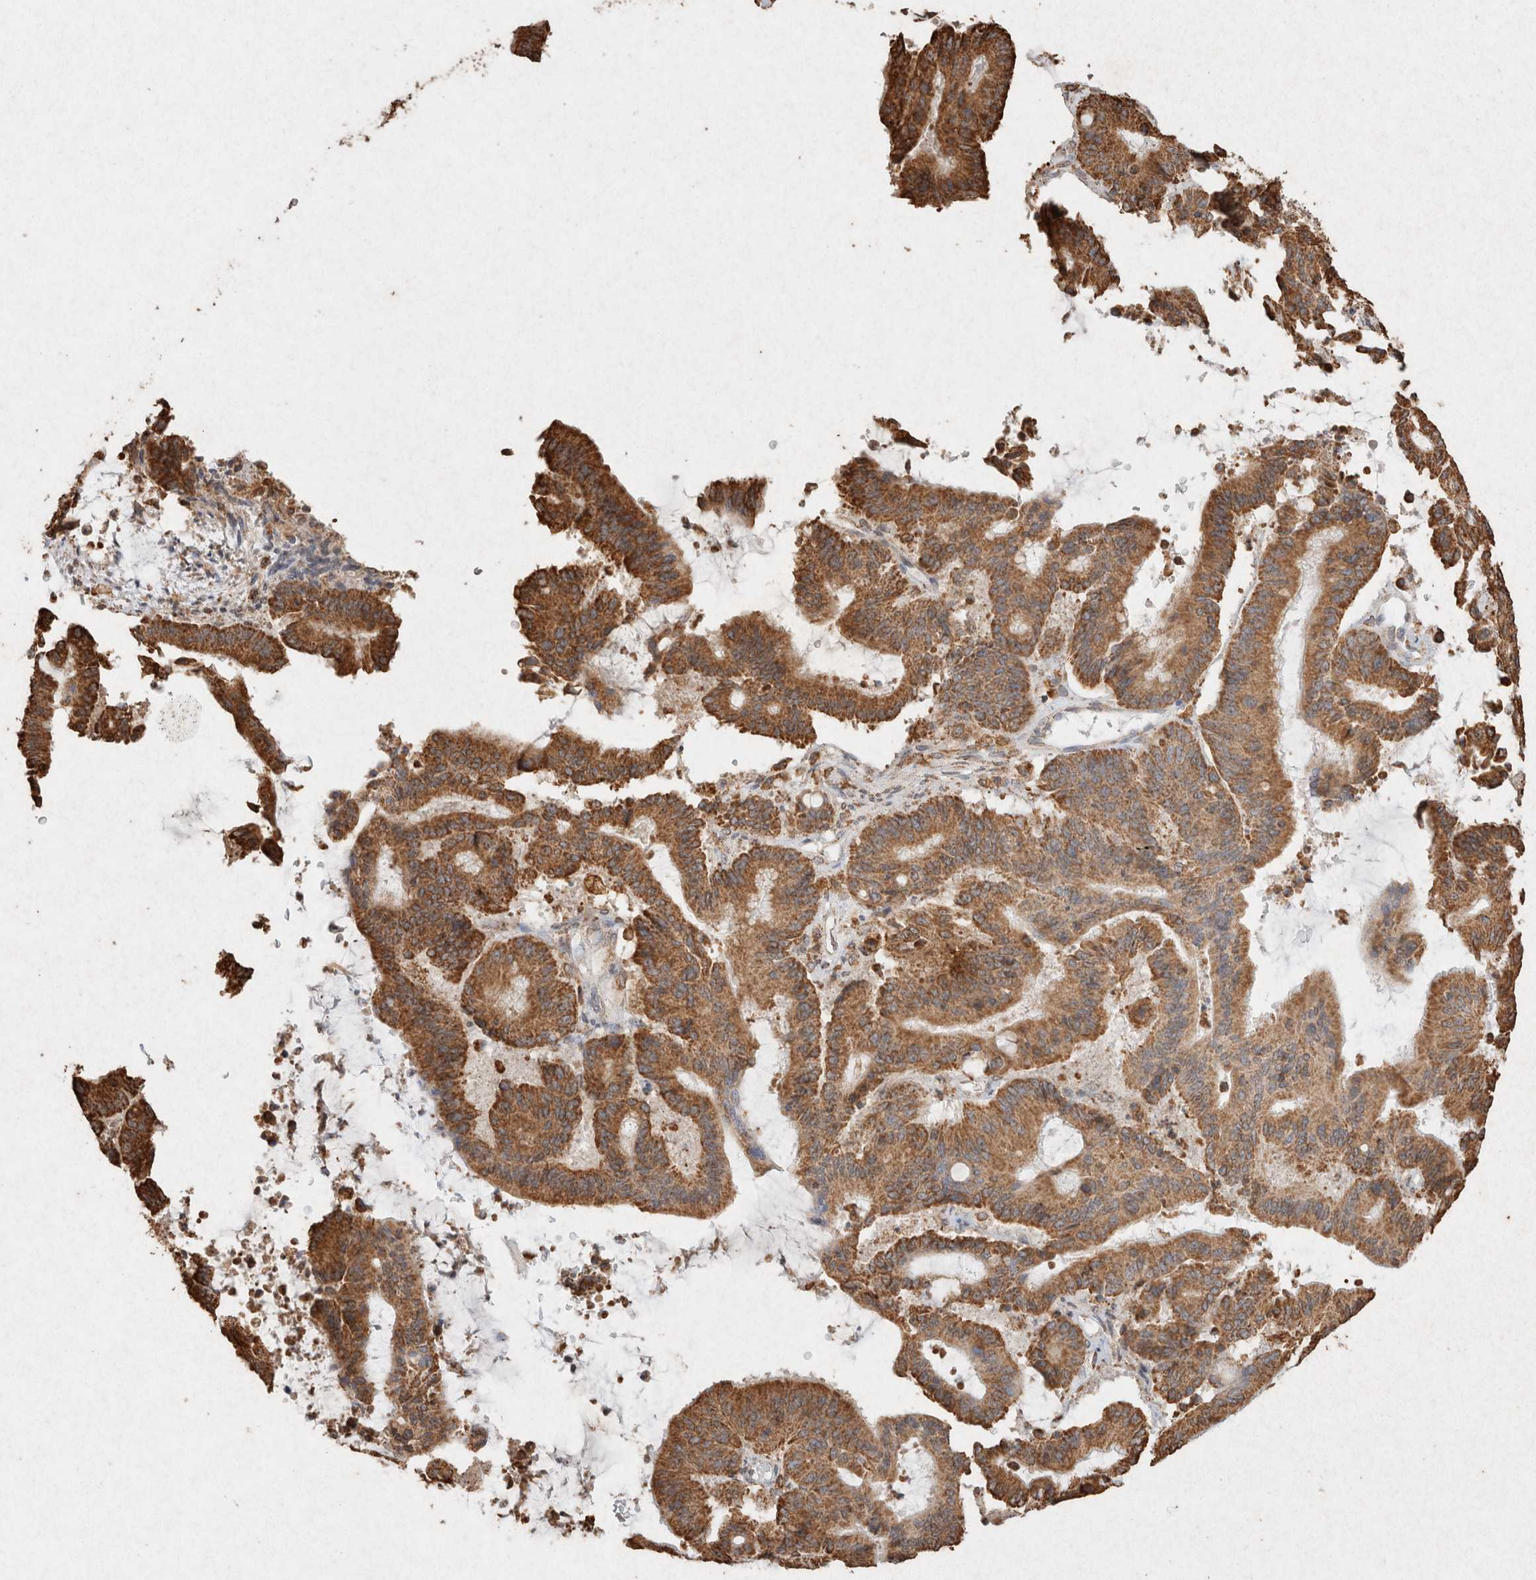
{"staining": {"intensity": "strong", "quantity": ">75%", "location": "cytoplasmic/membranous"}, "tissue": "liver cancer", "cell_type": "Tumor cells", "image_type": "cancer", "snomed": [{"axis": "morphology", "description": "Cholangiocarcinoma"}, {"axis": "topography", "description": "Liver"}], "caption": "Immunohistochemistry (IHC) (DAB) staining of liver cancer (cholangiocarcinoma) exhibits strong cytoplasmic/membranous protein positivity in about >75% of tumor cells. Immunohistochemistry (IHC) stains the protein of interest in brown and the nuclei are stained blue.", "gene": "SDC2", "patient": {"sex": "female", "age": 73}}